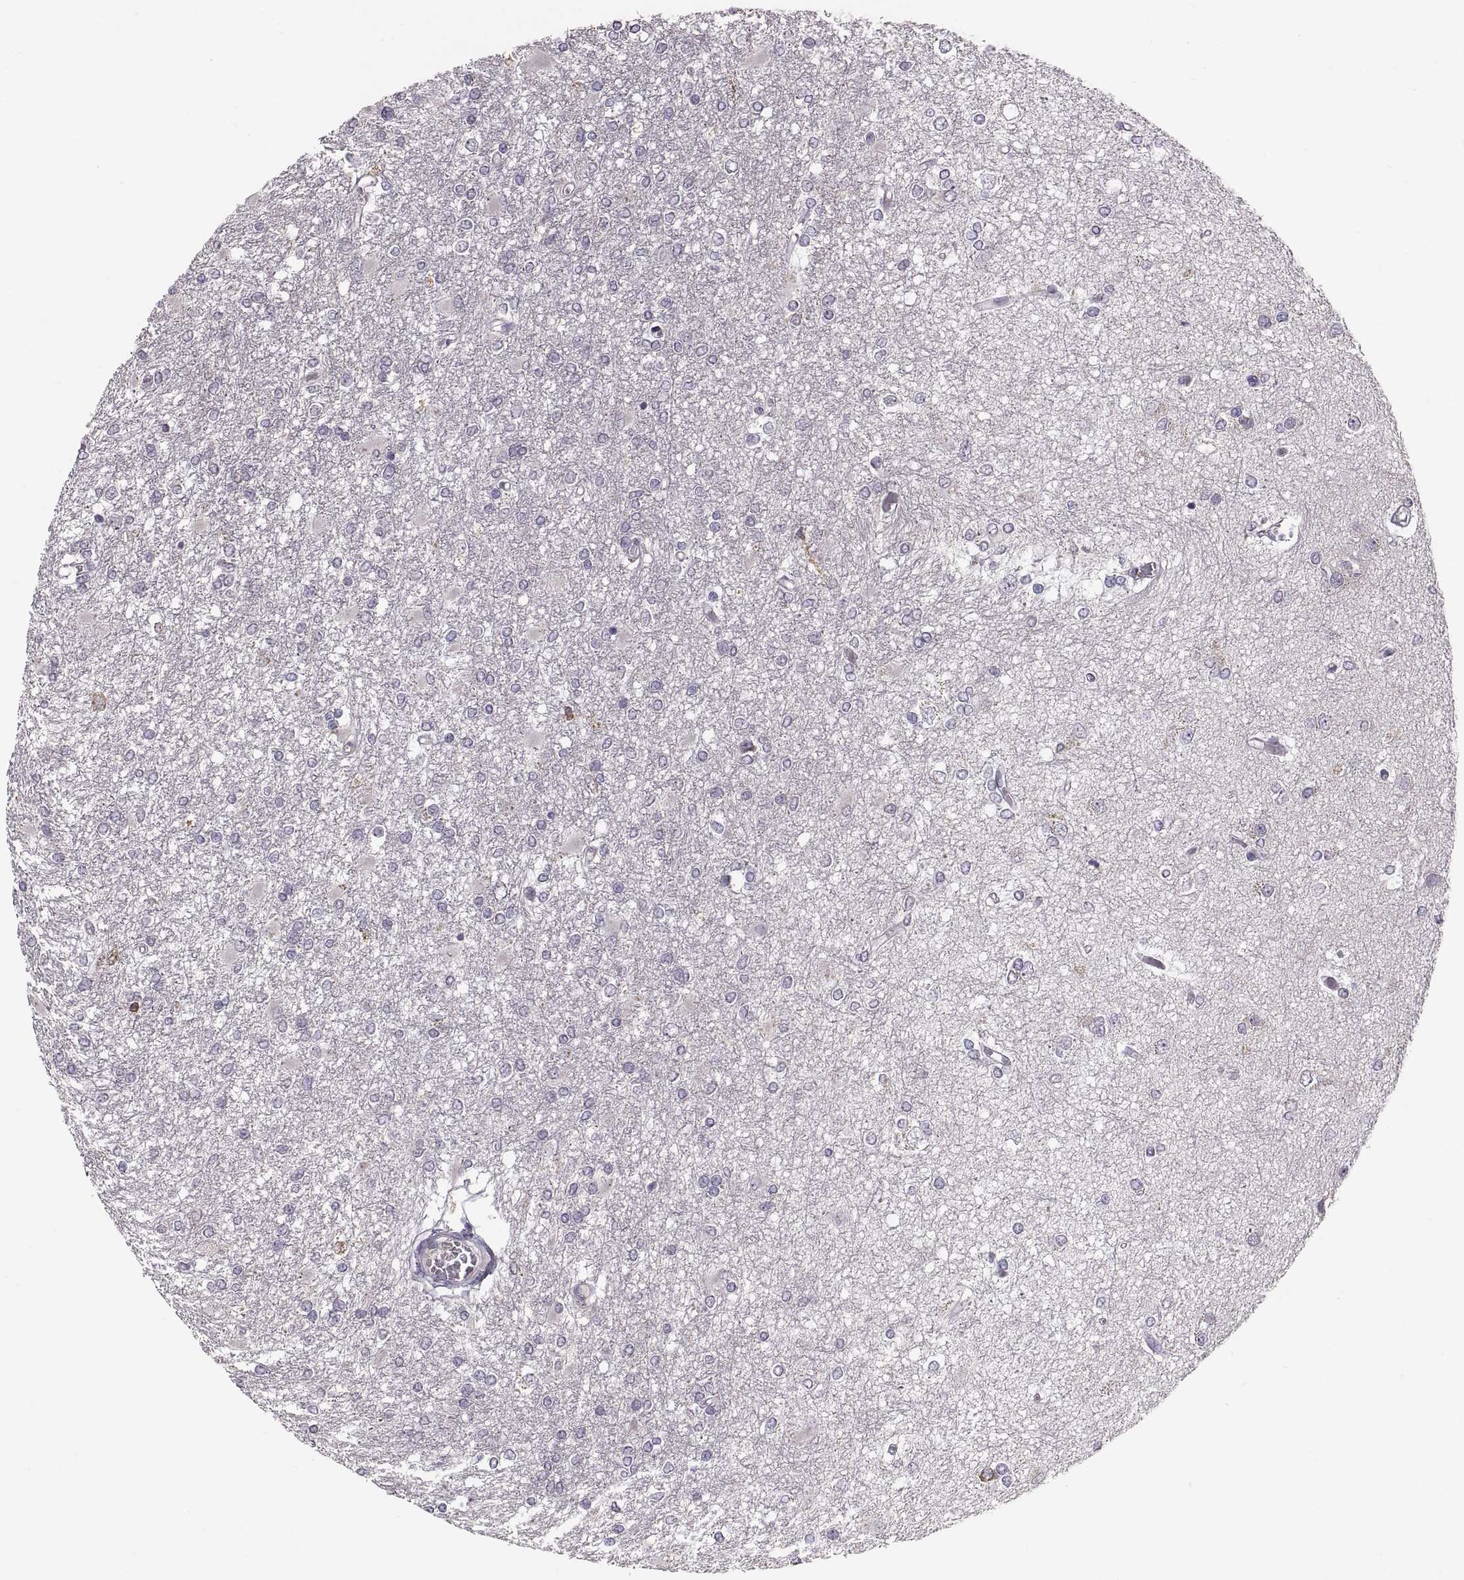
{"staining": {"intensity": "negative", "quantity": "none", "location": "none"}, "tissue": "glioma", "cell_type": "Tumor cells", "image_type": "cancer", "snomed": [{"axis": "morphology", "description": "Glioma, malignant, High grade"}, {"axis": "topography", "description": "Cerebral cortex"}], "caption": "Micrograph shows no significant protein staining in tumor cells of malignant glioma (high-grade).", "gene": "HMGCR", "patient": {"sex": "male", "age": 79}}